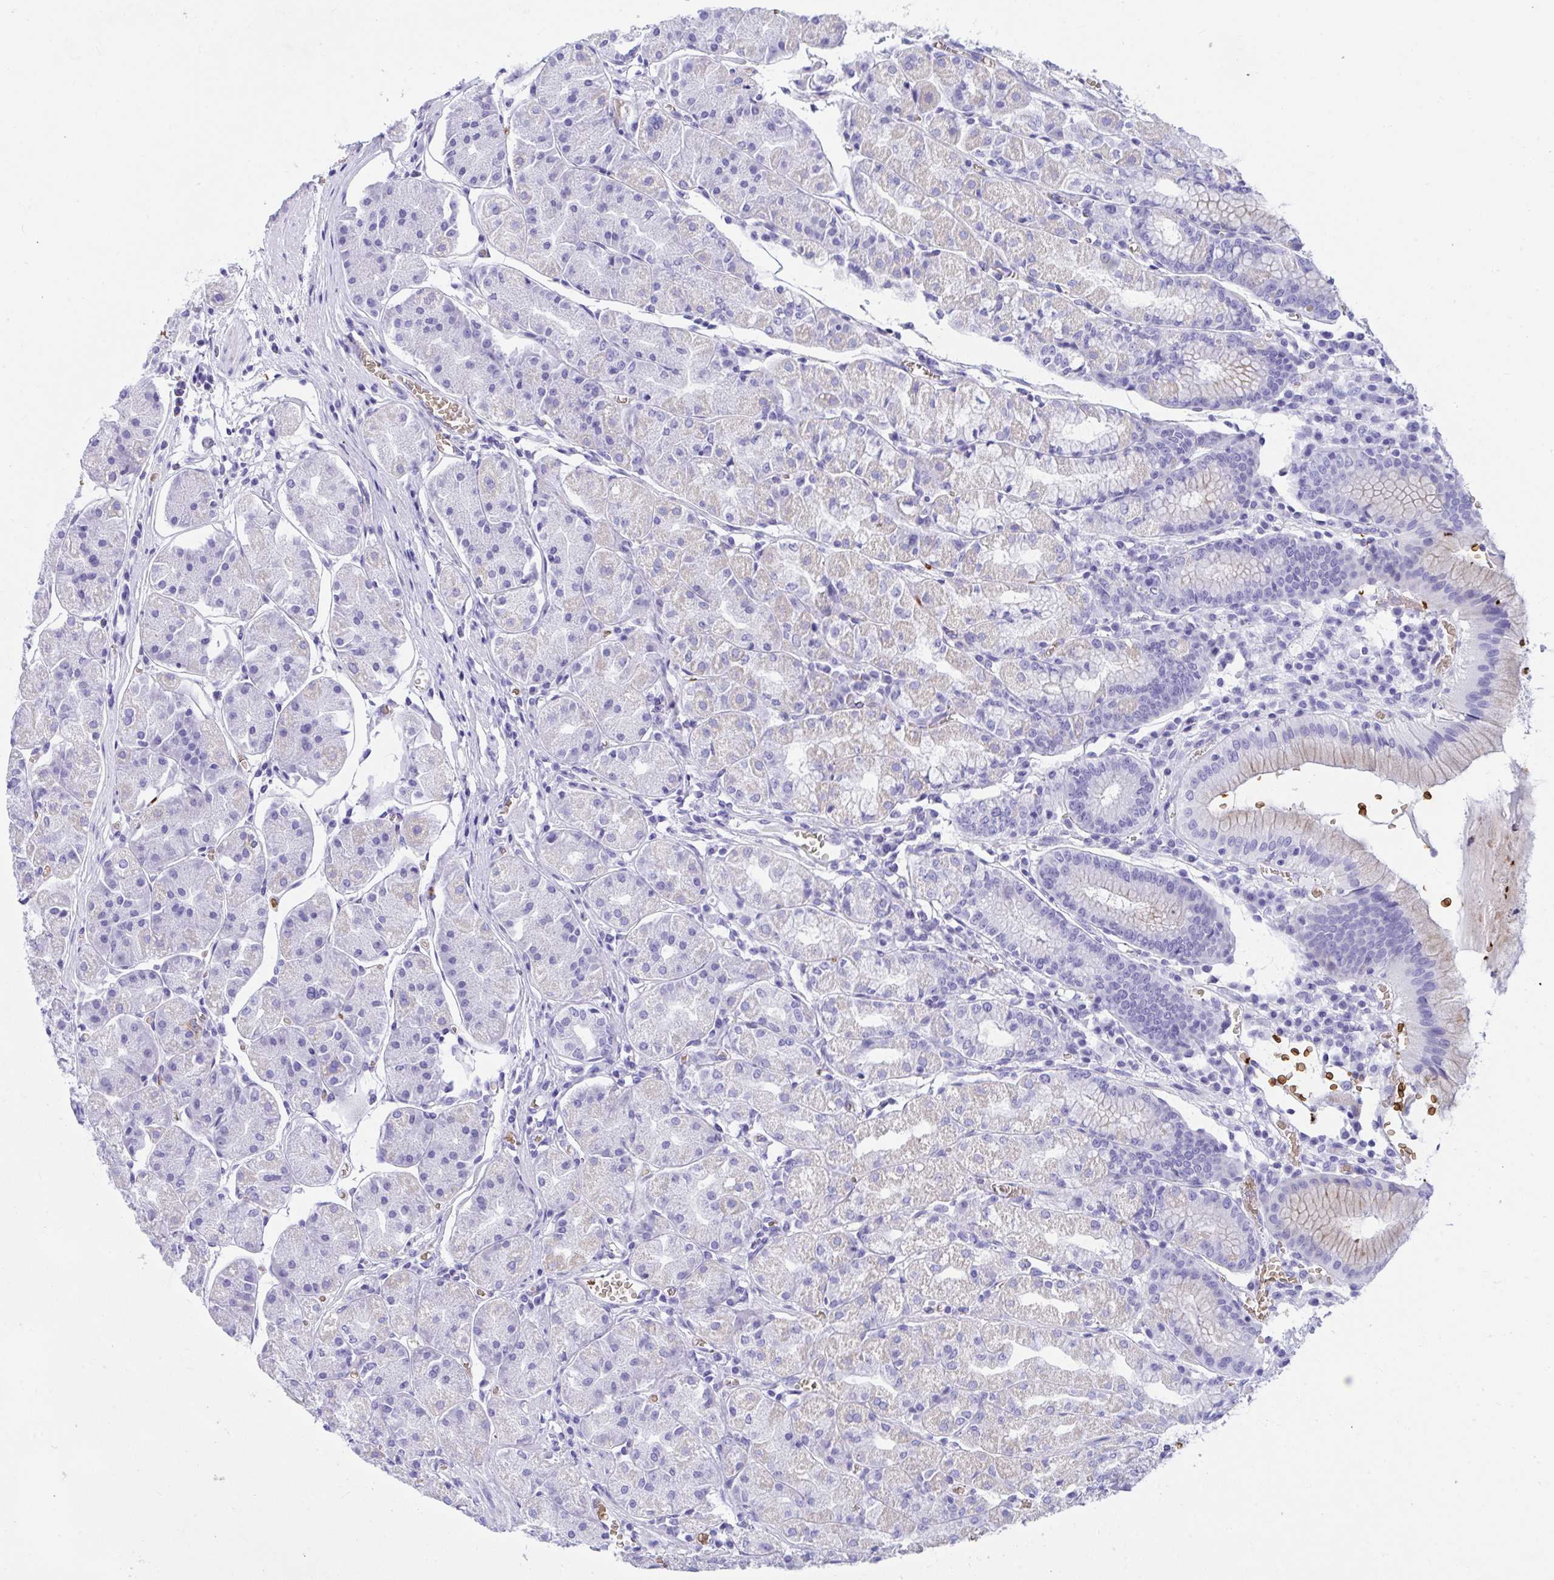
{"staining": {"intensity": "moderate", "quantity": "<25%", "location": "cytoplasmic/membranous"}, "tissue": "stomach", "cell_type": "Glandular cells", "image_type": "normal", "snomed": [{"axis": "morphology", "description": "Normal tissue, NOS"}, {"axis": "topography", "description": "Stomach"}], "caption": "Protein staining of benign stomach demonstrates moderate cytoplasmic/membranous staining in about <25% of glandular cells. (Stains: DAB in brown, nuclei in blue, Microscopy: brightfield microscopy at high magnification).", "gene": "ANK1", "patient": {"sex": "male", "age": 55}}